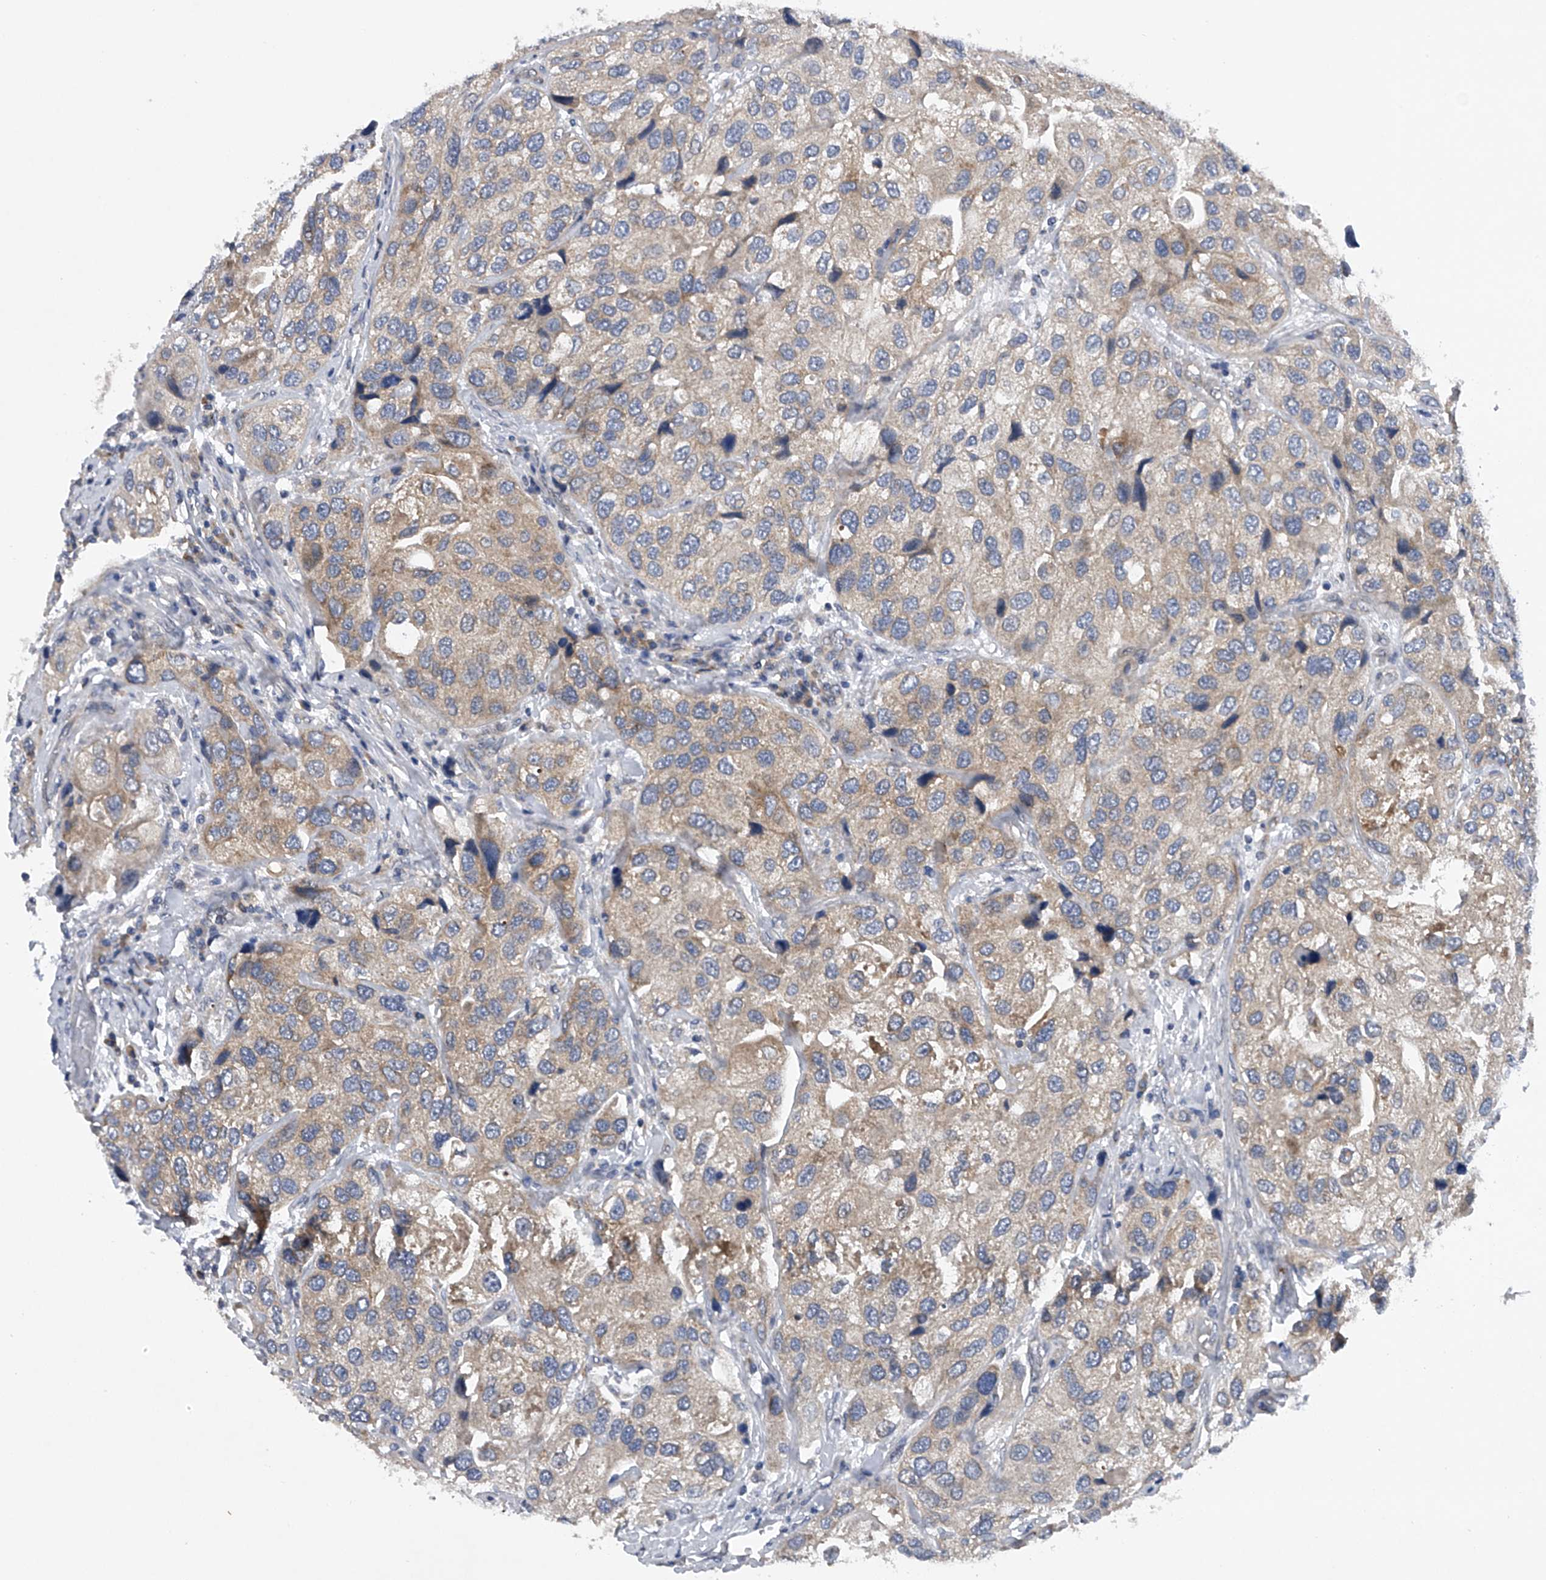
{"staining": {"intensity": "weak", "quantity": "25%-75%", "location": "cytoplasmic/membranous"}, "tissue": "urothelial cancer", "cell_type": "Tumor cells", "image_type": "cancer", "snomed": [{"axis": "morphology", "description": "Urothelial carcinoma, High grade"}, {"axis": "topography", "description": "Urinary bladder"}], "caption": "A brown stain shows weak cytoplasmic/membranous staining of a protein in urothelial carcinoma (high-grade) tumor cells.", "gene": "RNF5", "patient": {"sex": "female", "age": 64}}